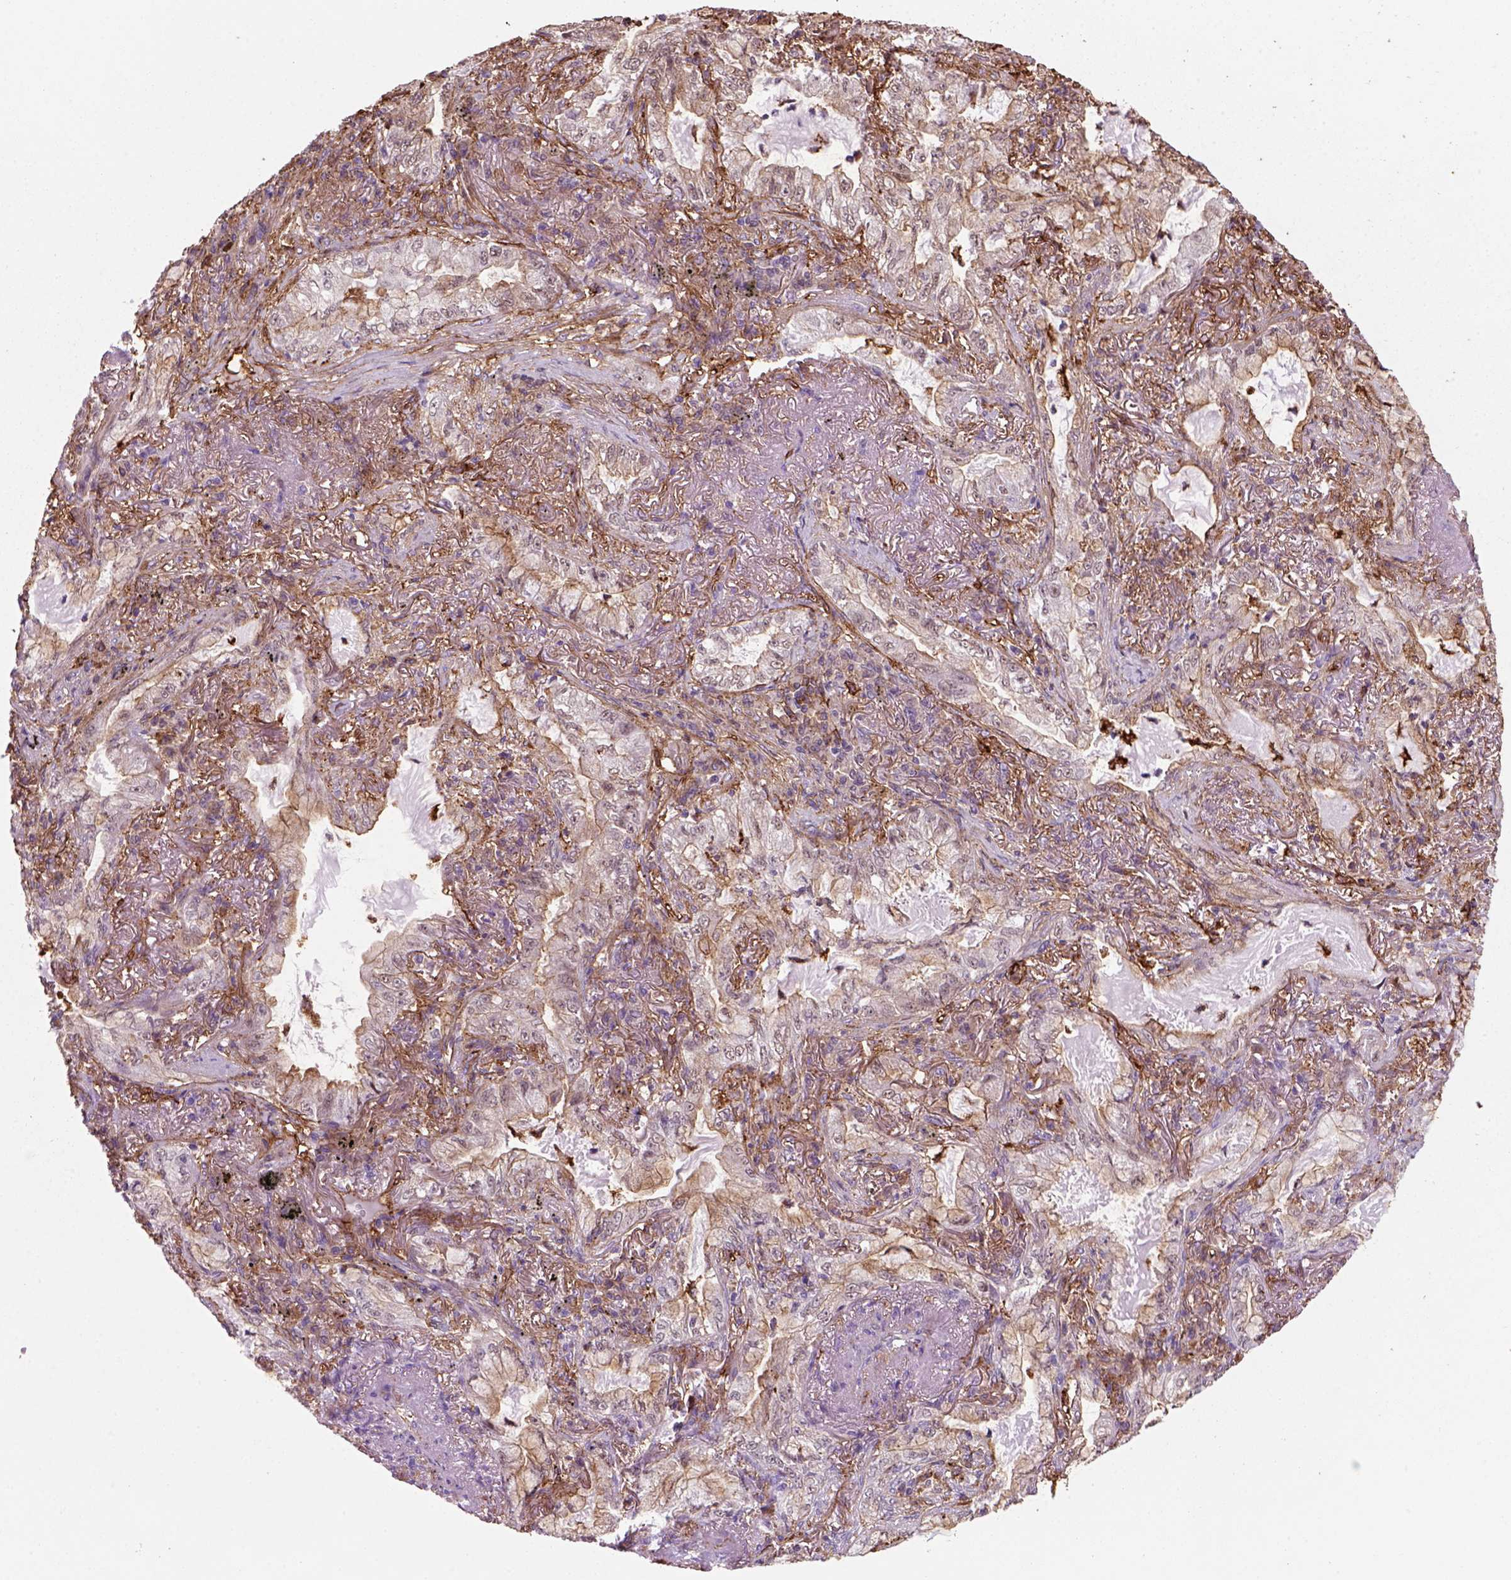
{"staining": {"intensity": "negative", "quantity": "none", "location": "none"}, "tissue": "lung cancer", "cell_type": "Tumor cells", "image_type": "cancer", "snomed": [{"axis": "morphology", "description": "Adenocarcinoma, NOS"}, {"axis": "topography", "description": "Lung"}], "caption": "IHC of lung adenocarcinoma demonstrates no positivity in tumor cells.", "gene": "MARCKS", "patient": {"sex": "female", "age": 73}}